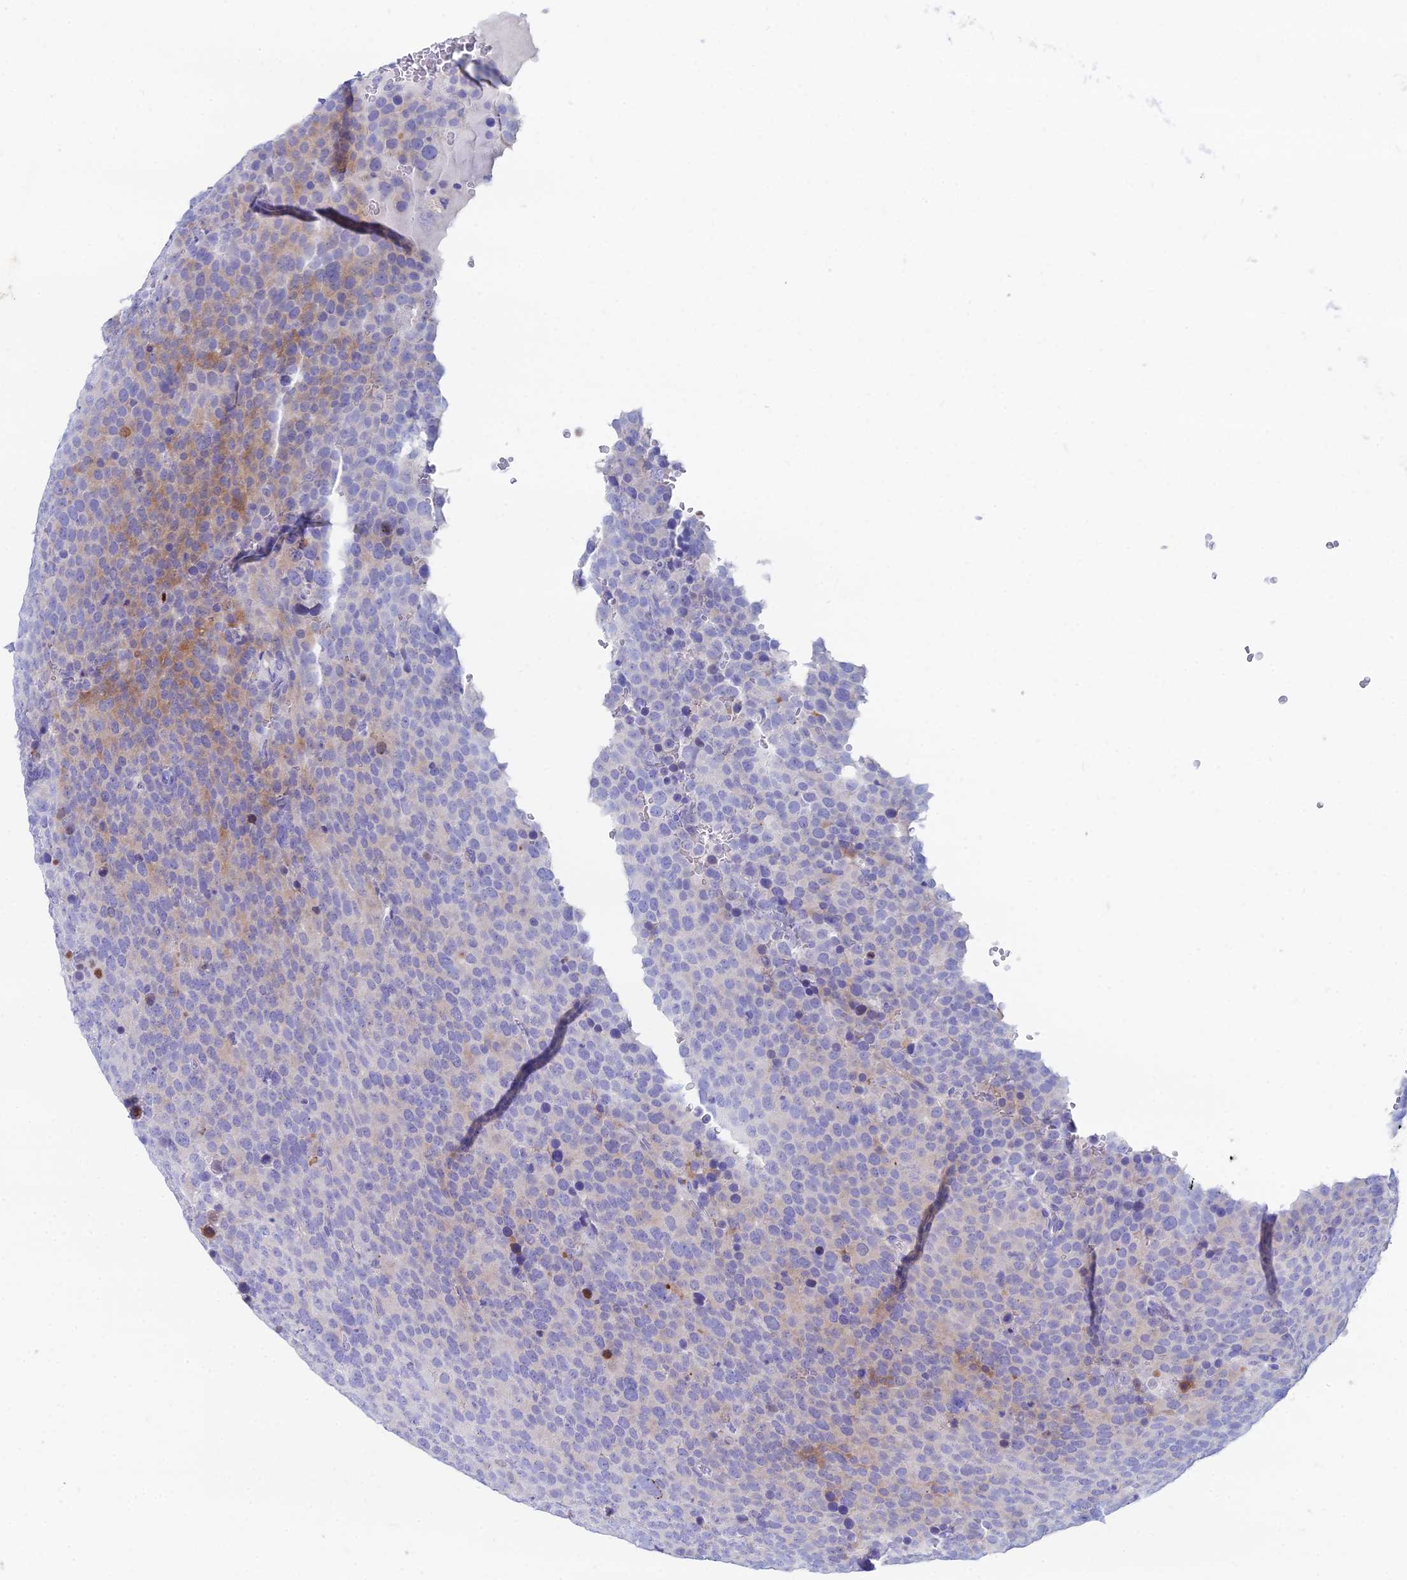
{"staining": {"intensity": "weak", "quantity": "<25%", "location": "cytoplasmic/membranous"}, "tissue": "testis cancer", "cell_type": "Tumor cells", "image_type": "cancer", "snomed": [{"axis": "morphology", "description": "Seminoma, NOS"}, {"axis": "topography", "description": "Testis"}], "caption": "DAB immunohistochemical staining of human testis cancer displays no significant staining in tumor cells.", "gene": "HSPA1L", "patient": {"sex": "male", "age": 71}}